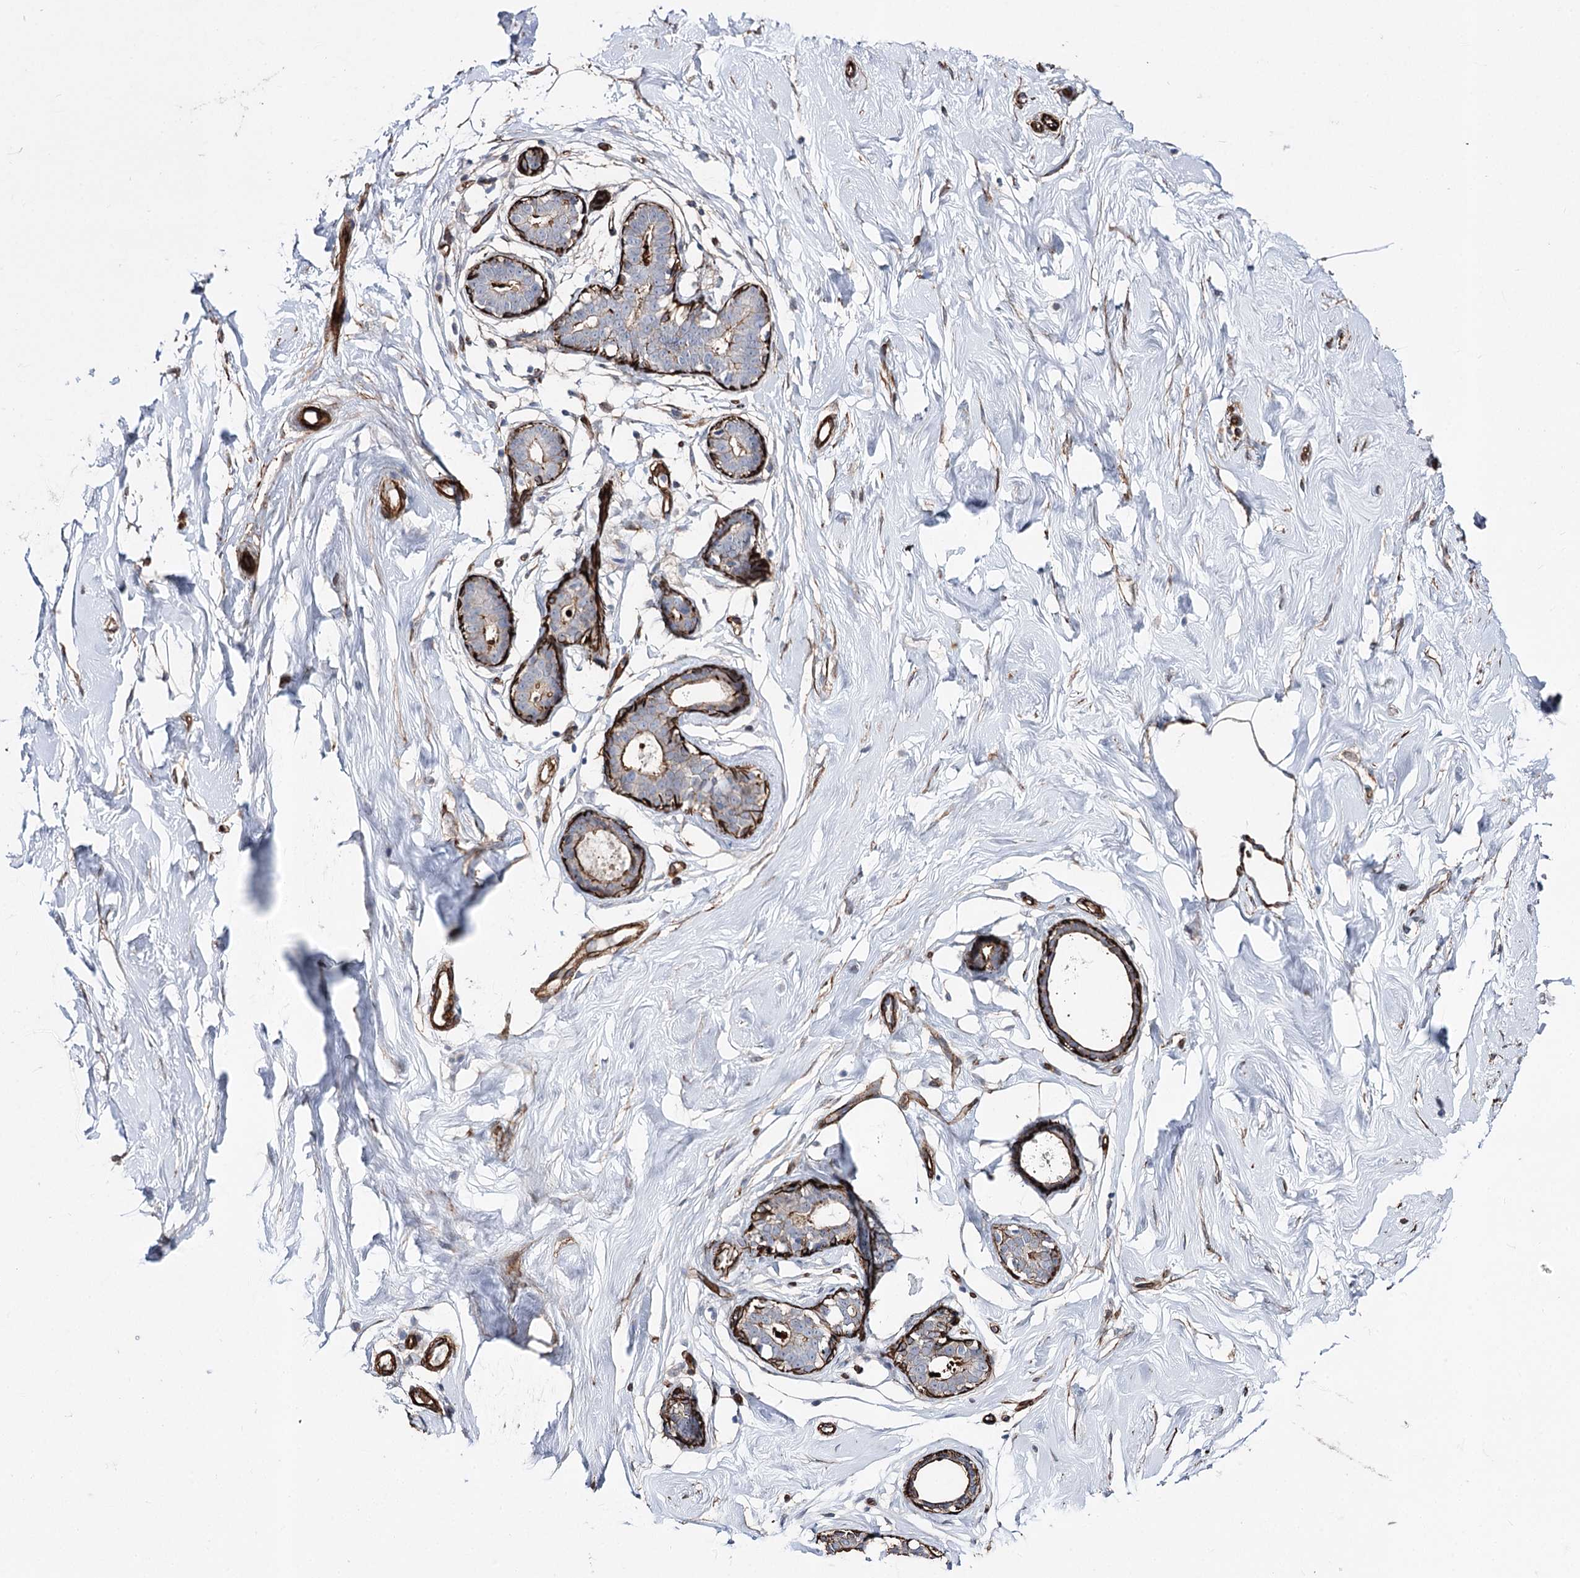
{"staining": {"intensity": "moderate", "quantity": "<25%", "location": "cytoplasmic/membranous"}, "tissue": "breast", "cell_type": "Adipocytes", "image_type": "normal", "snomed": [{"axis": "morphology", "description": "Normal tissue, NOS"}, {"axis": "morphology", "description": "Adenoma, NOS"}, {"axis": "topography", "description": "Breast"}], "caption": "Adipocytes demonstrate low levels of moderate cytoplasmic/membranous positivity in about <25% of cells in benign breast.", "gene": "ARHGAP20", "patient": {"sex": "female", "age": 23}}